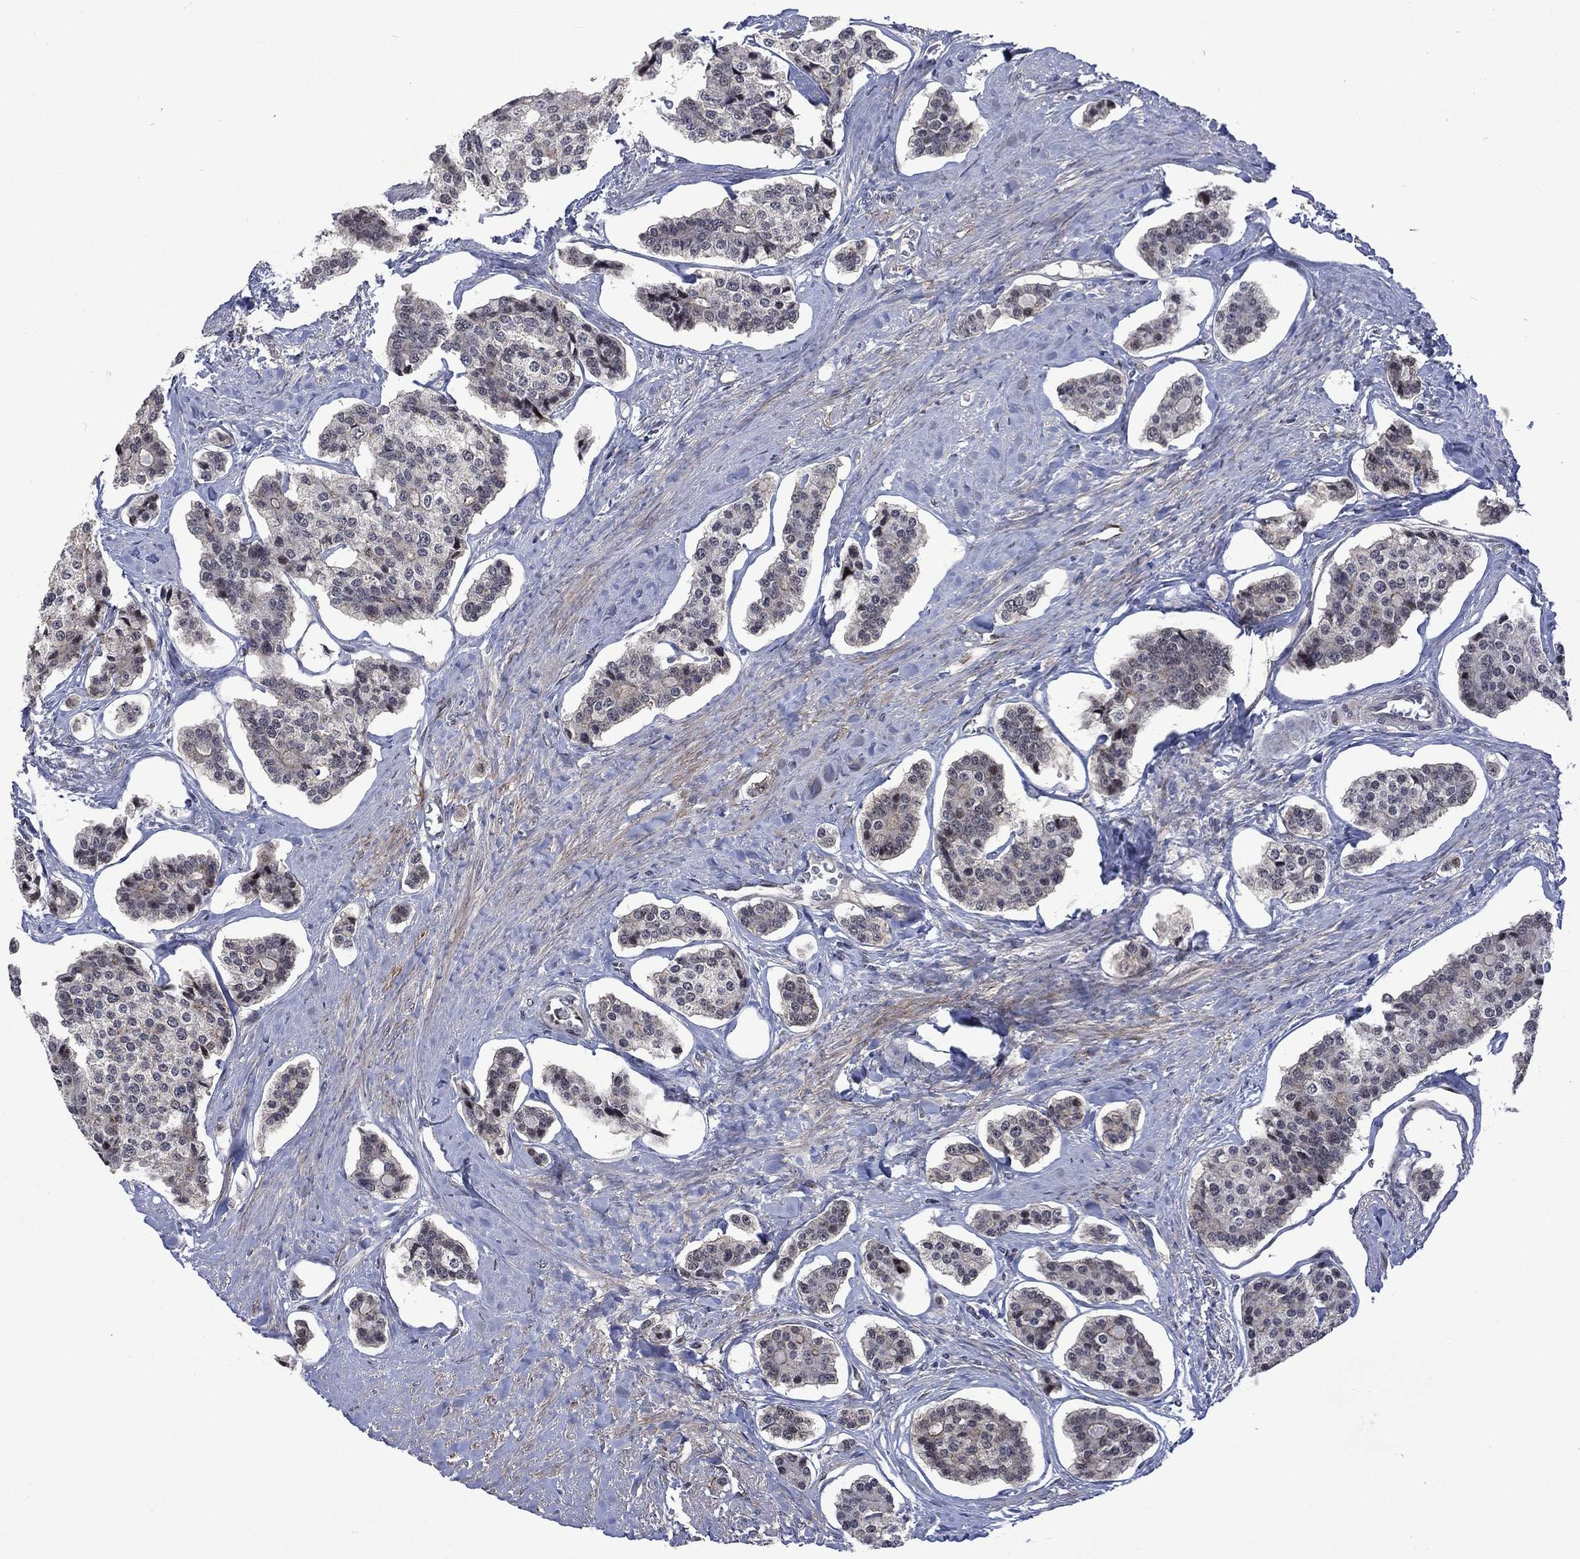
{"staining": {"intensity": "negative", "quantity": "none", "location": "none"}, "tissue": "carcinoid", "cell_type": "Tumor cells", "image_type": "cancer", "snomed": [{"axis": "morphology", "description": "Carcinoid, malignant, NOS"}, {"axis": "topography", "description": "Small intestine"}], "caption": "The immunohistochemistry (IHC) image has no significant expression in tumor cells of malignant carcinoid tissue.", "gene": "PPP1R9A", "patient": {"sex": "female", "age": 65}}